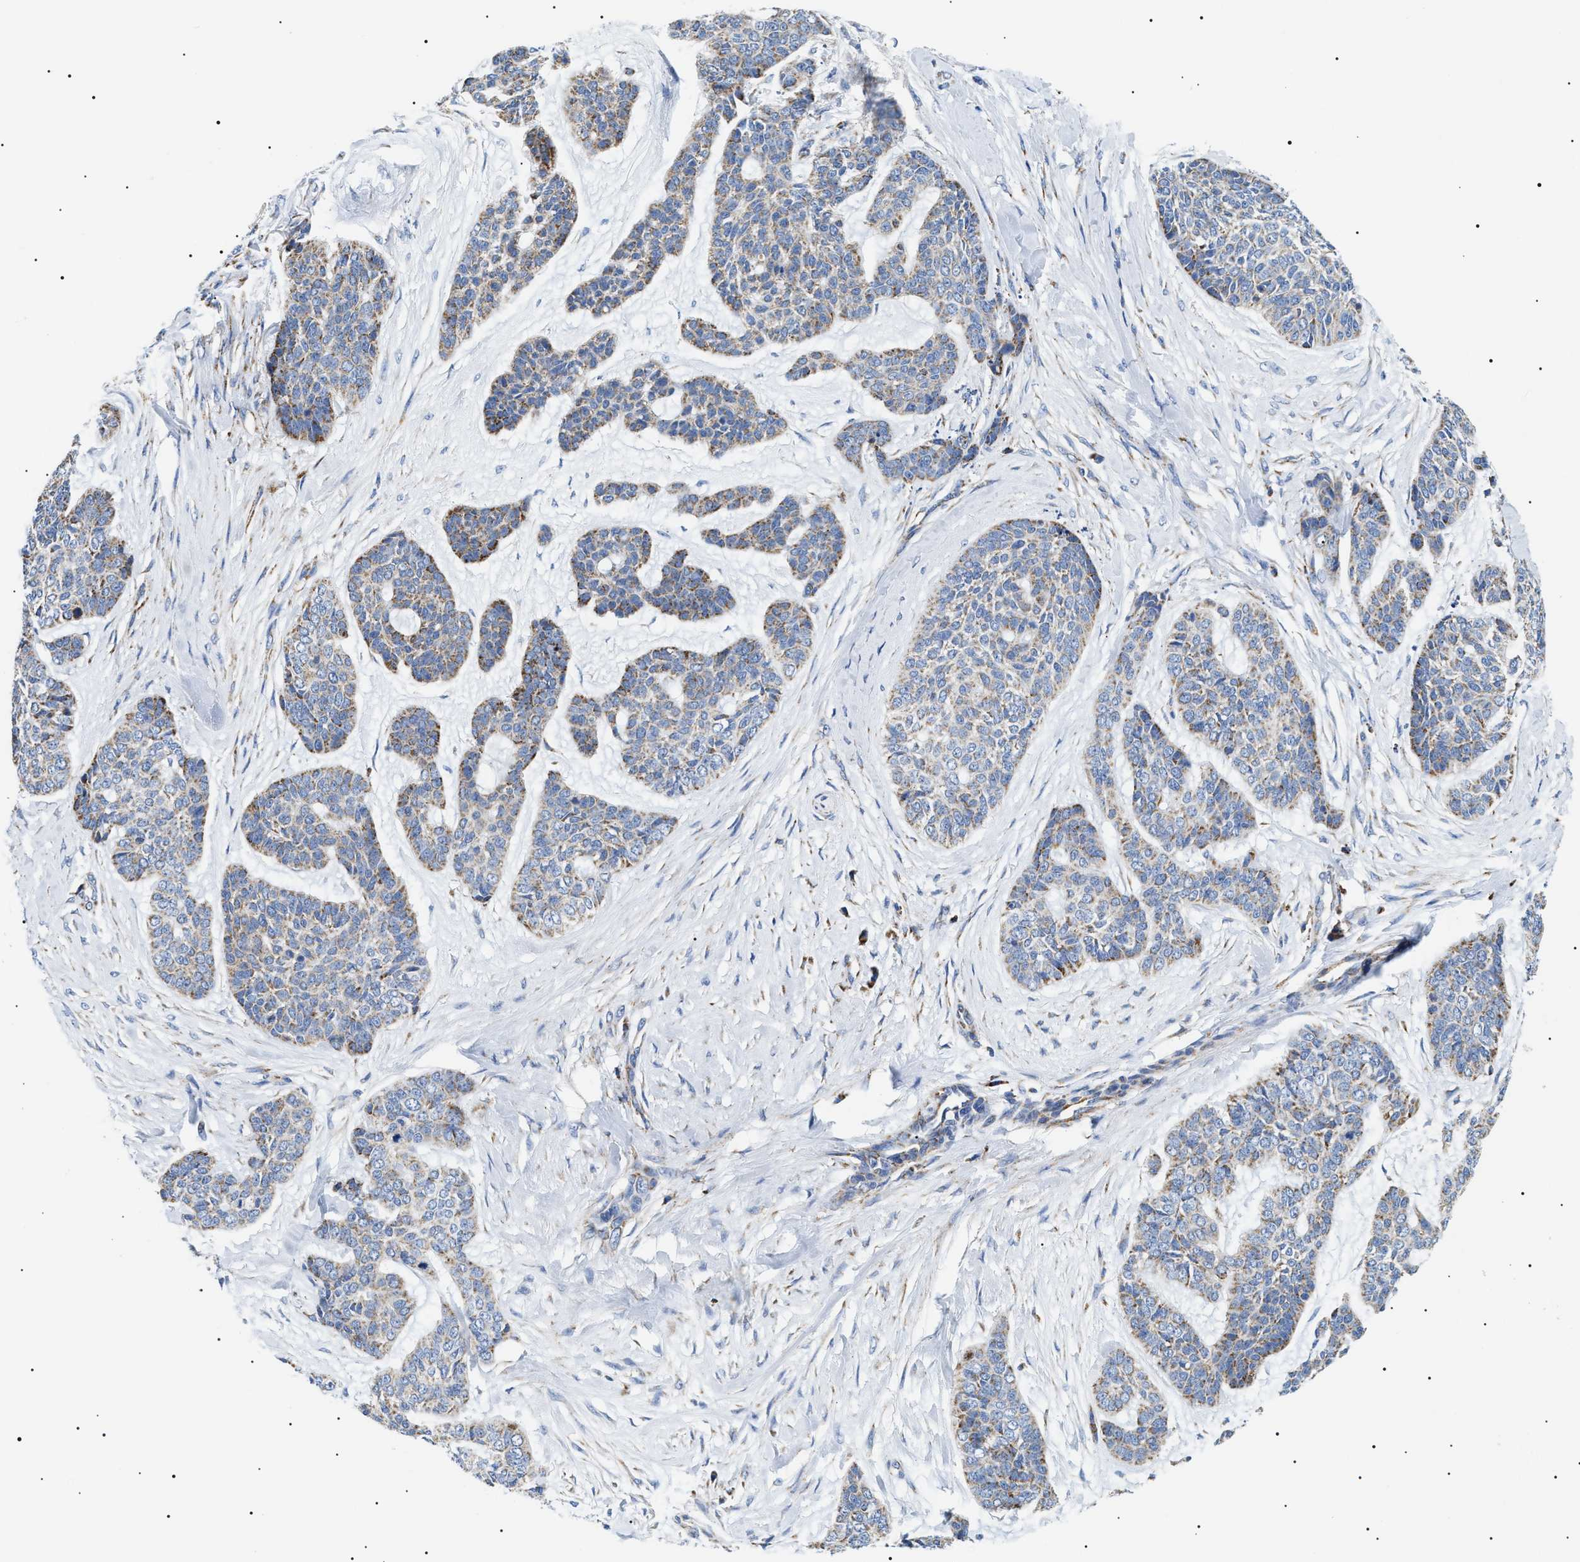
{"staining": {"intensity": "weak", "quantity": "25%-75%", "location": "cytoplasmic/membranous"}, "tissue": "skin cancer", "cell_type": "Tumor cells", "image_type": "cancer", "snomed": [{"axis": "morphology", "description": "Basal cell carcinoma"}, {"axis": "topography", "description": "Skin"}], "caption": "The image exhibits staining of skin basal cell carcinoma, revealing weak cytoplasmic/membranous protein positivity (brown color) within tumor cells.", "gene": "OXSM", "patient": {"sex": "female", "age": 64}}